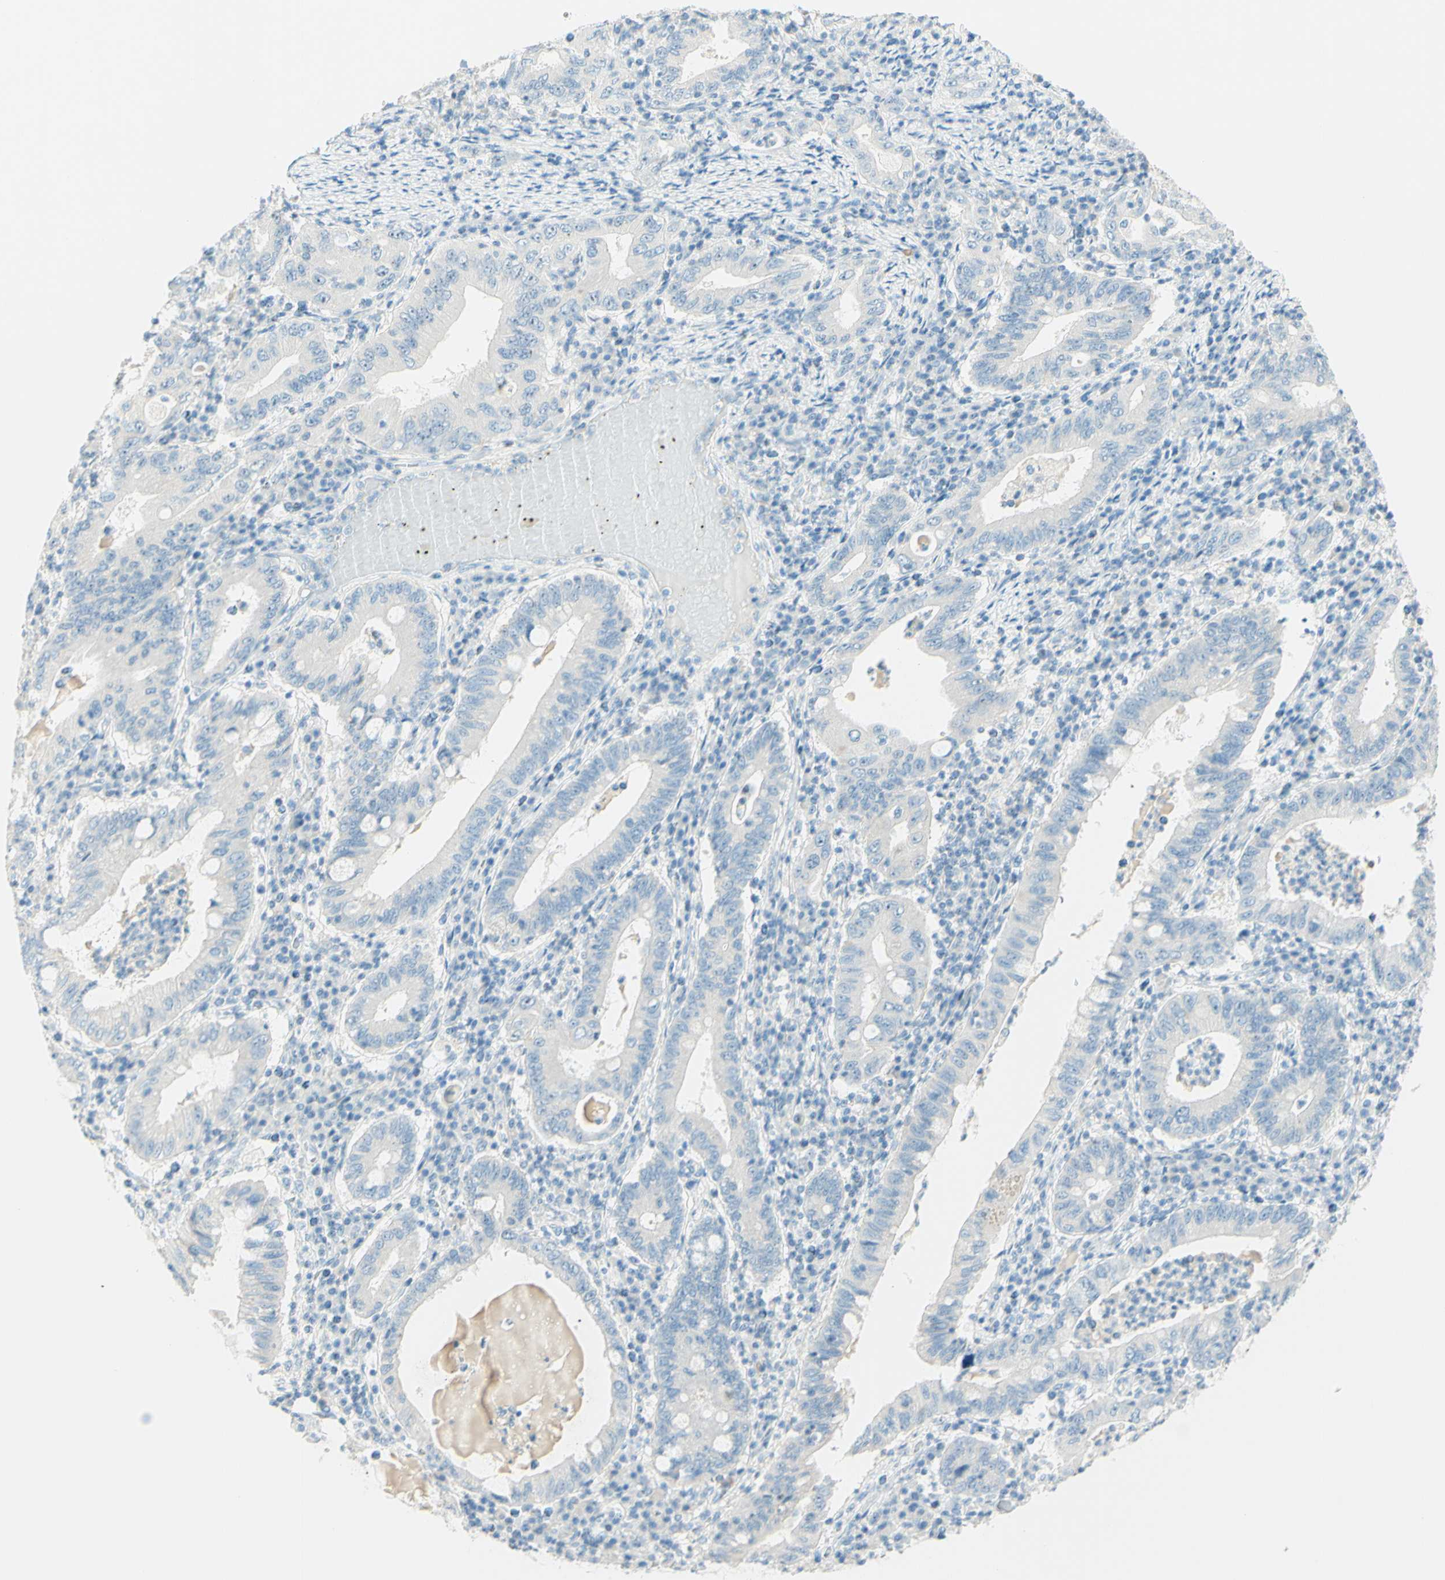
{"staining": {"intensity": "negative", "quantity": "none", "location": "none"}, "tissue": "stomach cancer", "cell_type": "Tumor cells", "image_type": "cancer", "snomed": [{"axis": "morphology", "description": "Normal tissue, NOS"}, {"axis": "morphology", "description": "Adenocarcinoma, NOS"}, {"axis": "topography", "description": "Esophagus"}, {"axis": "topography", "description": "Stomach, upper"}, {"axis": "topography", "description": "Peripheral nerve tissue"}], "caption": "The photomicrograph reveals no significant positivity in tumor cells of stomach cancer (adenocarcinoma).", "gene": "FMR1NB", "patient": {"sex": "male", "age": 62}}